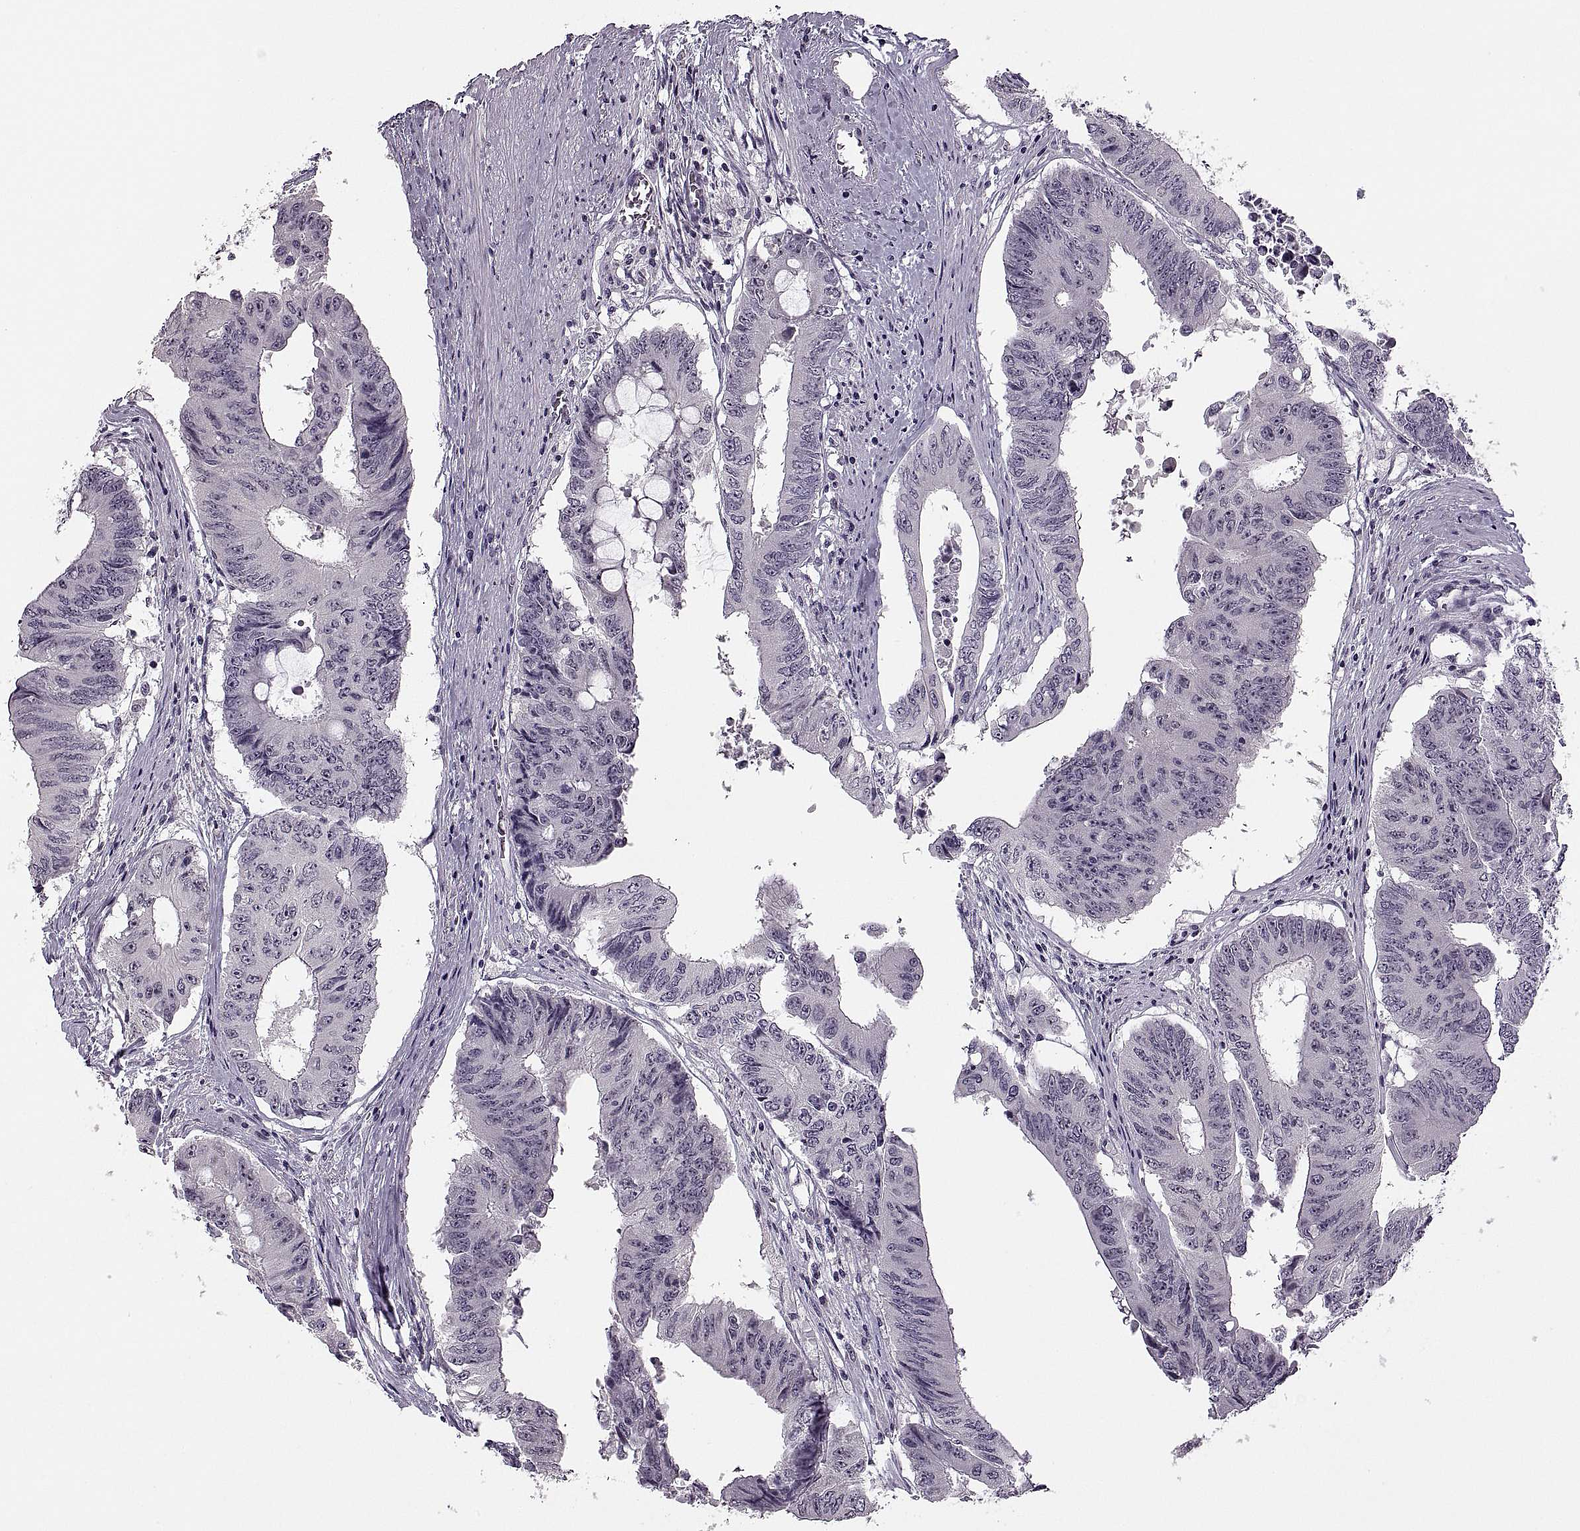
{"staining": {"intensity": "negative", "quantity": "none", "location": "none"}, "tissue": "colorectal cancer", "cell_type": "Tumor cells", "image_type": "cancer", "snomed": [{"axis": "morphology", "description": "Adenocarcinoma, NOS"}, {"axis": "topography", "description": "Rectum"}], "caption": "IHC photomicrograph of neoplastic tissue: human colorectal adenocarcinoma stained with DAB (3,3'-diaminobenzidine) shows no significant protein positivity in tumor cells.", "gene": "PAGE5", "patient": {"sex": "male", "age": 59}}